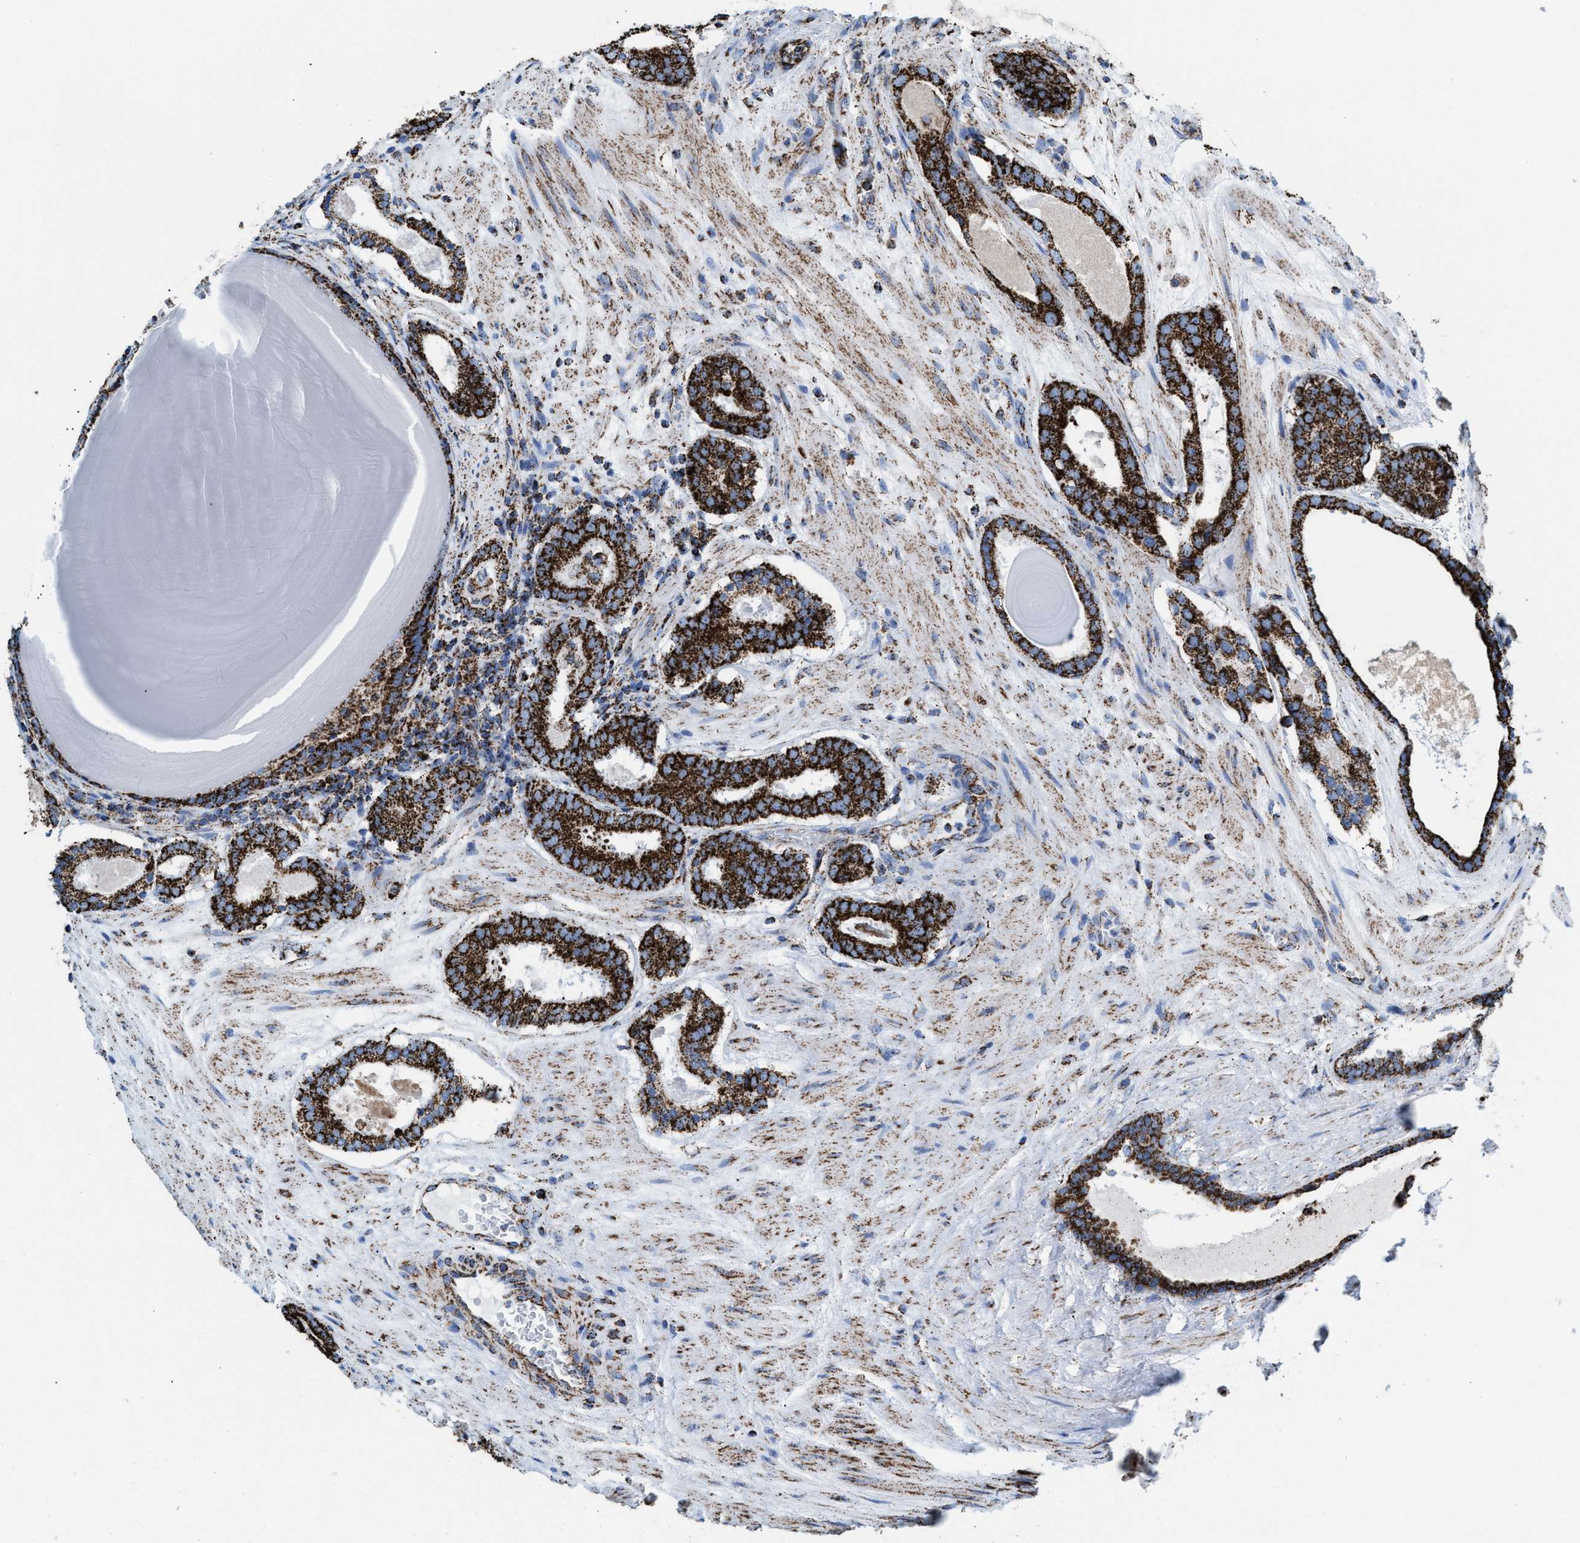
{"staining": {"intensity": "strong", "quantity": ">75%", "location": "cytoplasmic/membranous"}, "tissue": "prostate cancer", "cell_type": "Tumor cells", "image_type": "cancer", "snomed": [{"axis": "morphology", "description": "Adenocarcinoma, Low grade"}, {"axis": "topography", "description": "Prostate"}], "caption": "This is an image of IHC staining of prostate cancer, which shows strong staining in the cytoplasmic/membranous of tumor cells.", "gene": "ECHS1", "patient": {"sex": "male", "age": 69}}